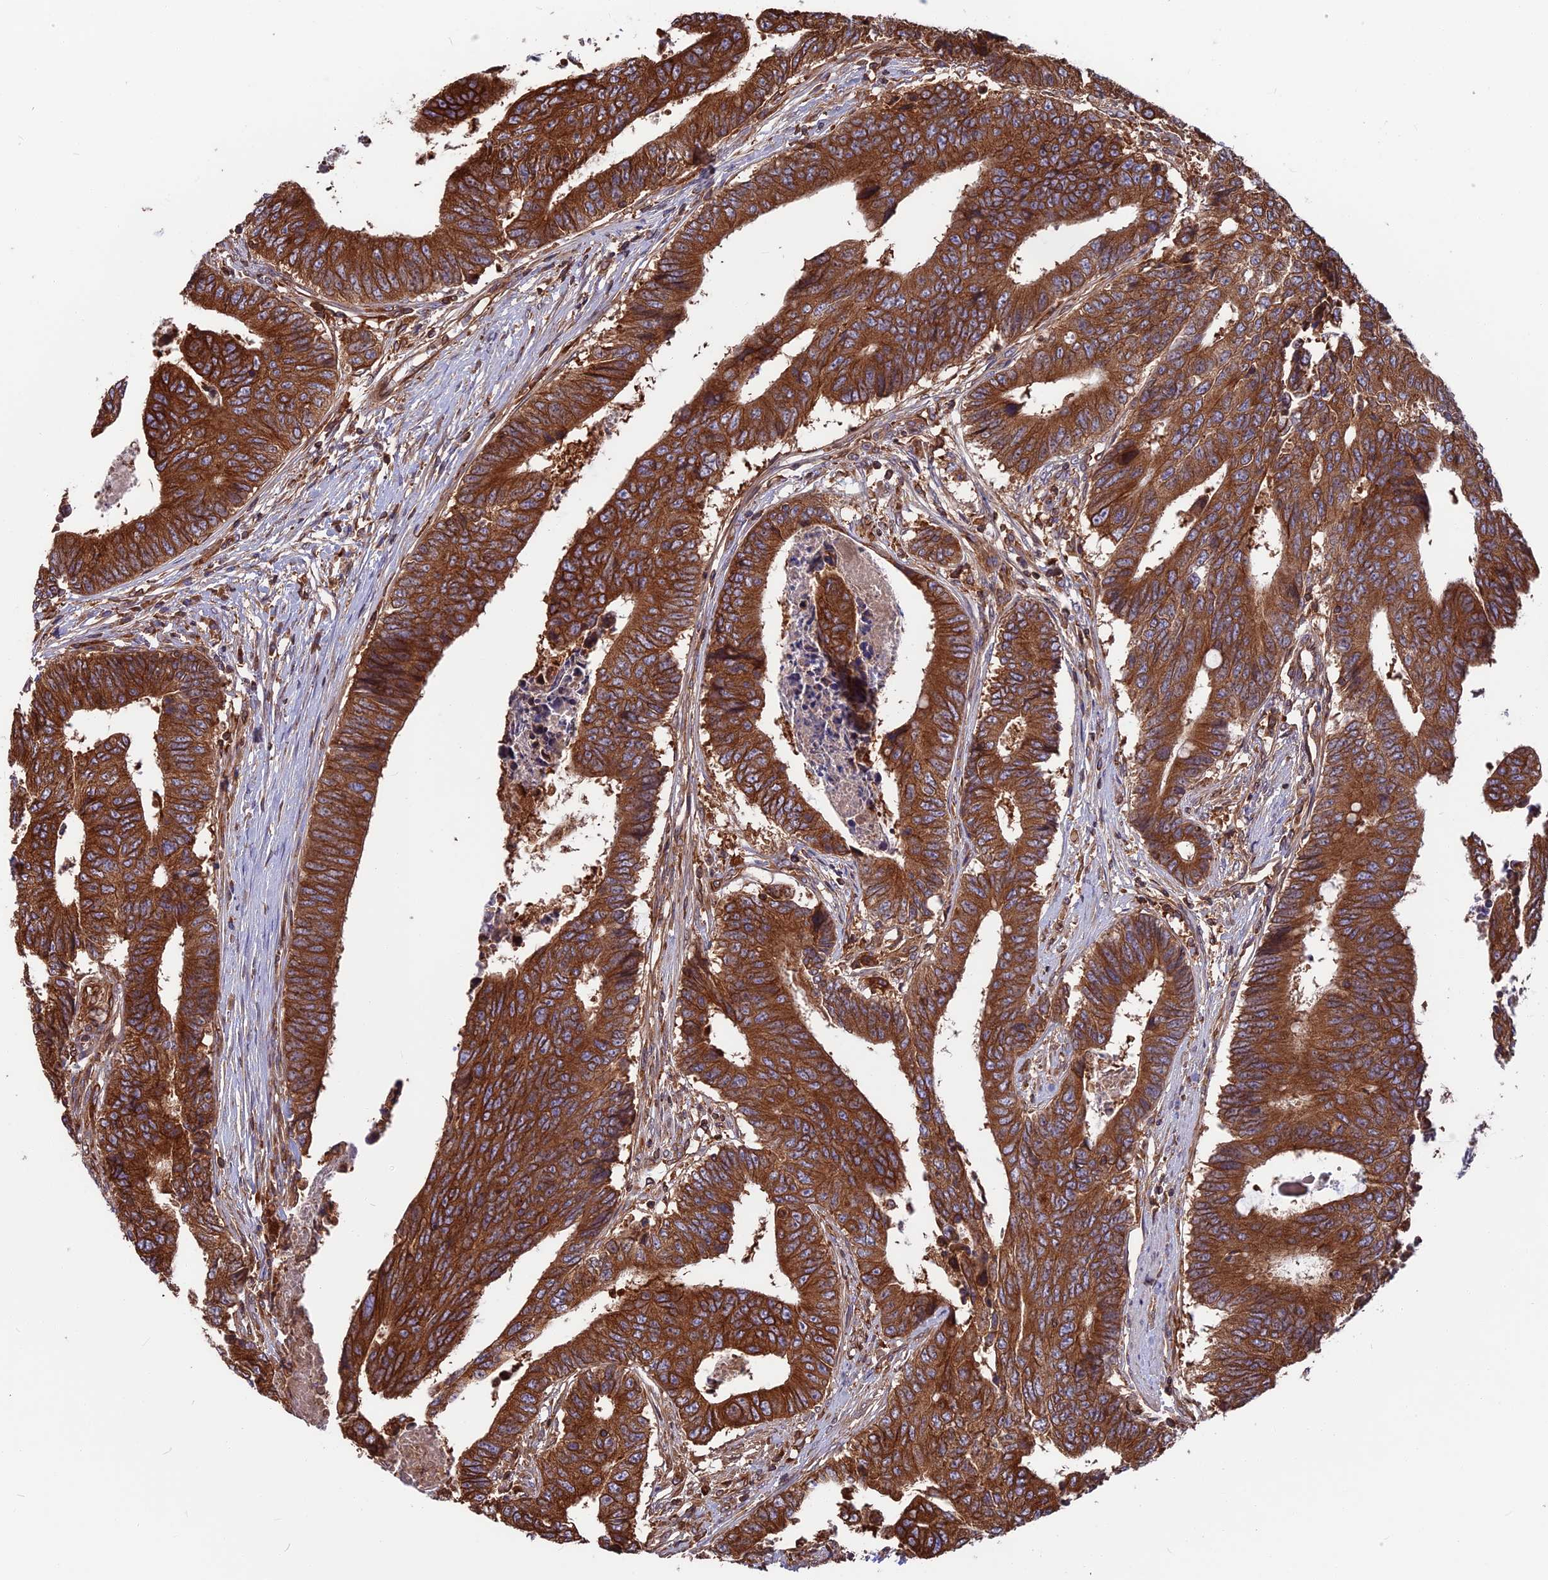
{"staining": {"intensity": "strong", "quantity": ">75%", "location": "cytoplasmic/membranous"}, "tissue": "colorectal cancer", "cell_type": "Tumor cells", "image_type": "cancer", "snomed": [{"axis": "morphology", "description": "Adenocarcinoma, NOS"}, {"axis": "topography", "description": "Rectum"}], "caption": "This is an image of IHC staining of colorectal cancer, which shows strong positivity in the cytoplasmic/membranous of tumor cells.", "gene": "WDR1", "patient": {"sex": "male", "age": 84}}